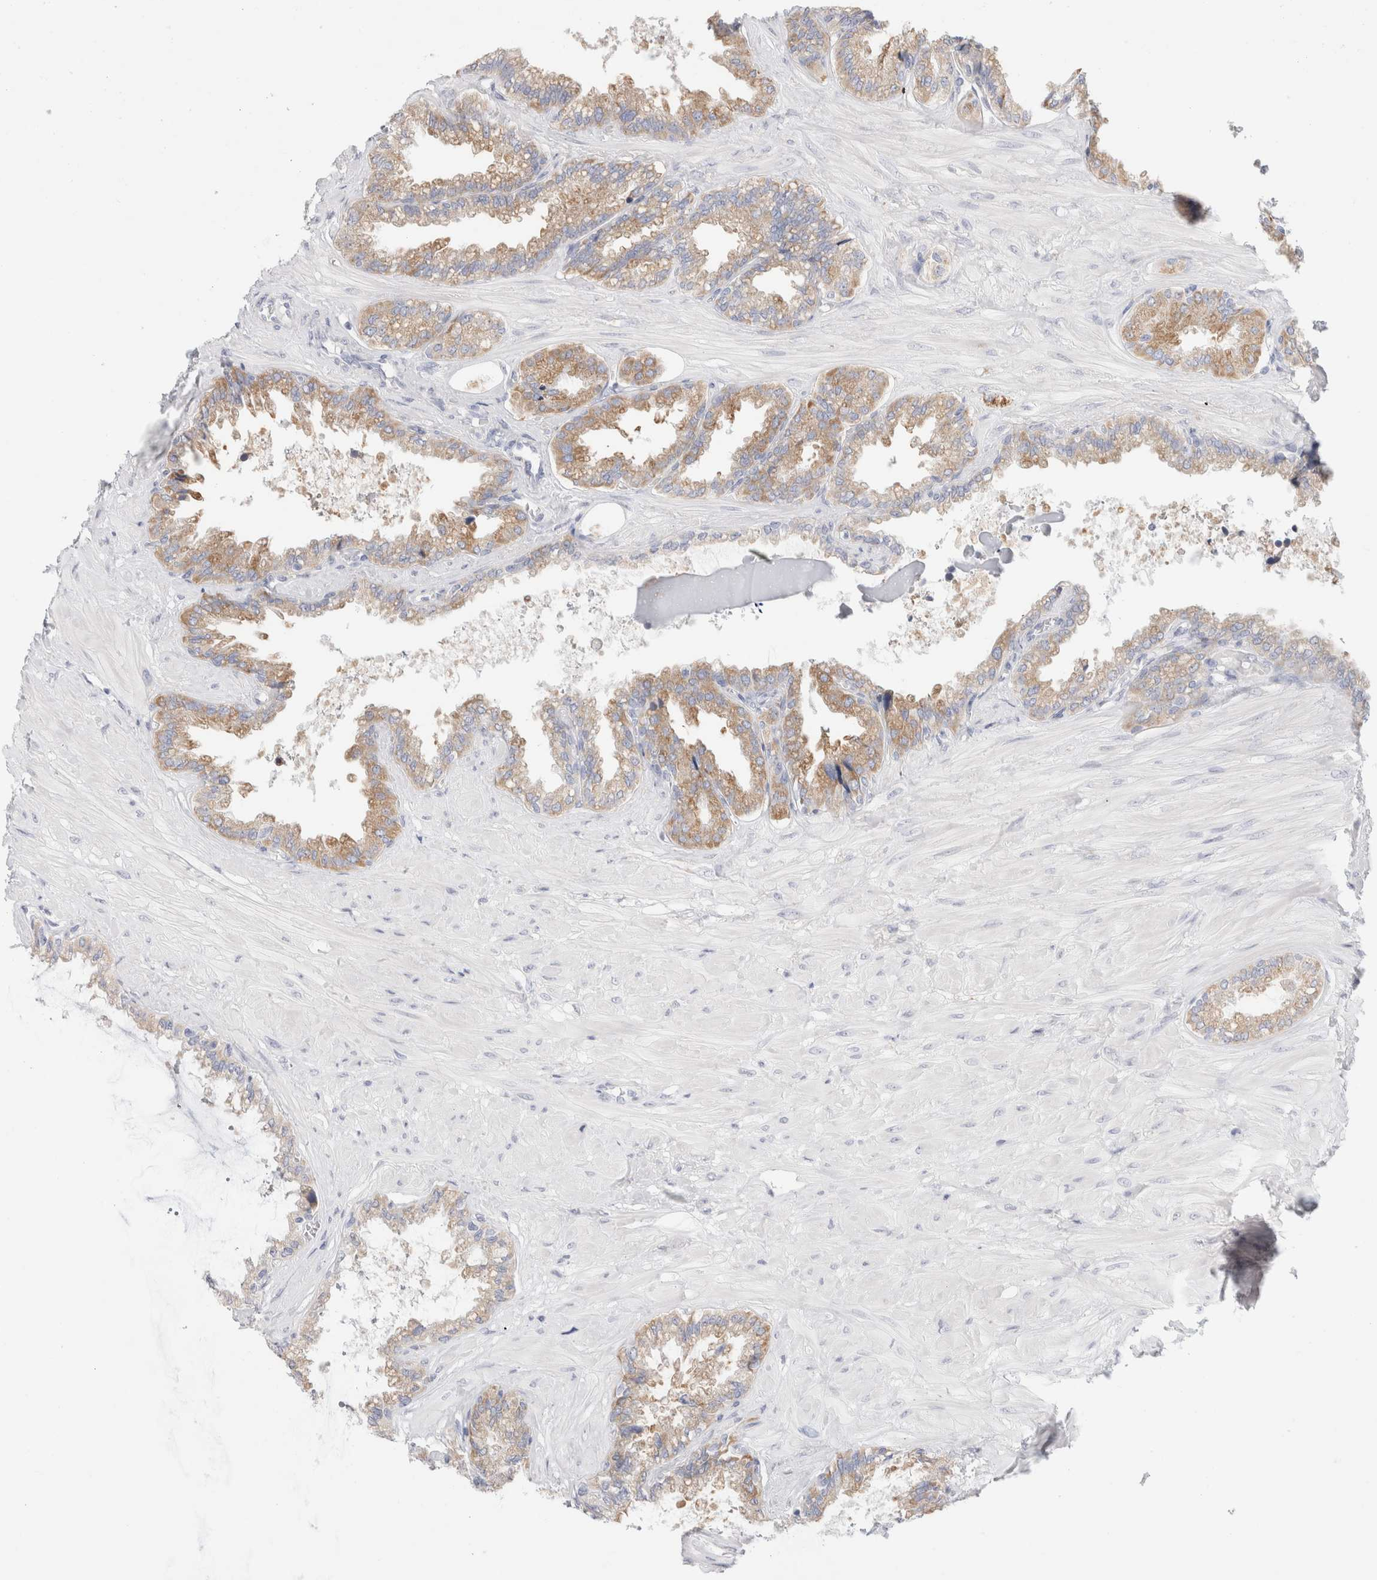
{"staining": {"intensity": "moderate", "quantity": "25%-75%", "location": "cytoplasmic/membranous"}, "tissue": "seminal vesicle", "cell_type": "Glandular cells", "image_type": "normal", "snomed": [{"axis": "morphology", "description": "Normal tissue, NOS"}, {"axis": "topography", "description": "Seminal veicle"}], "caption": "A medium amount of moderate cytoplasmic/membranous staining is seen in about 25%-75% of glandular cells in unremarkable seminal vesicle. The protein is shown in brown color, while the nuclei are stained blue.", "gene": "CSK", "patient": {"sex": "male", "age": 46}}